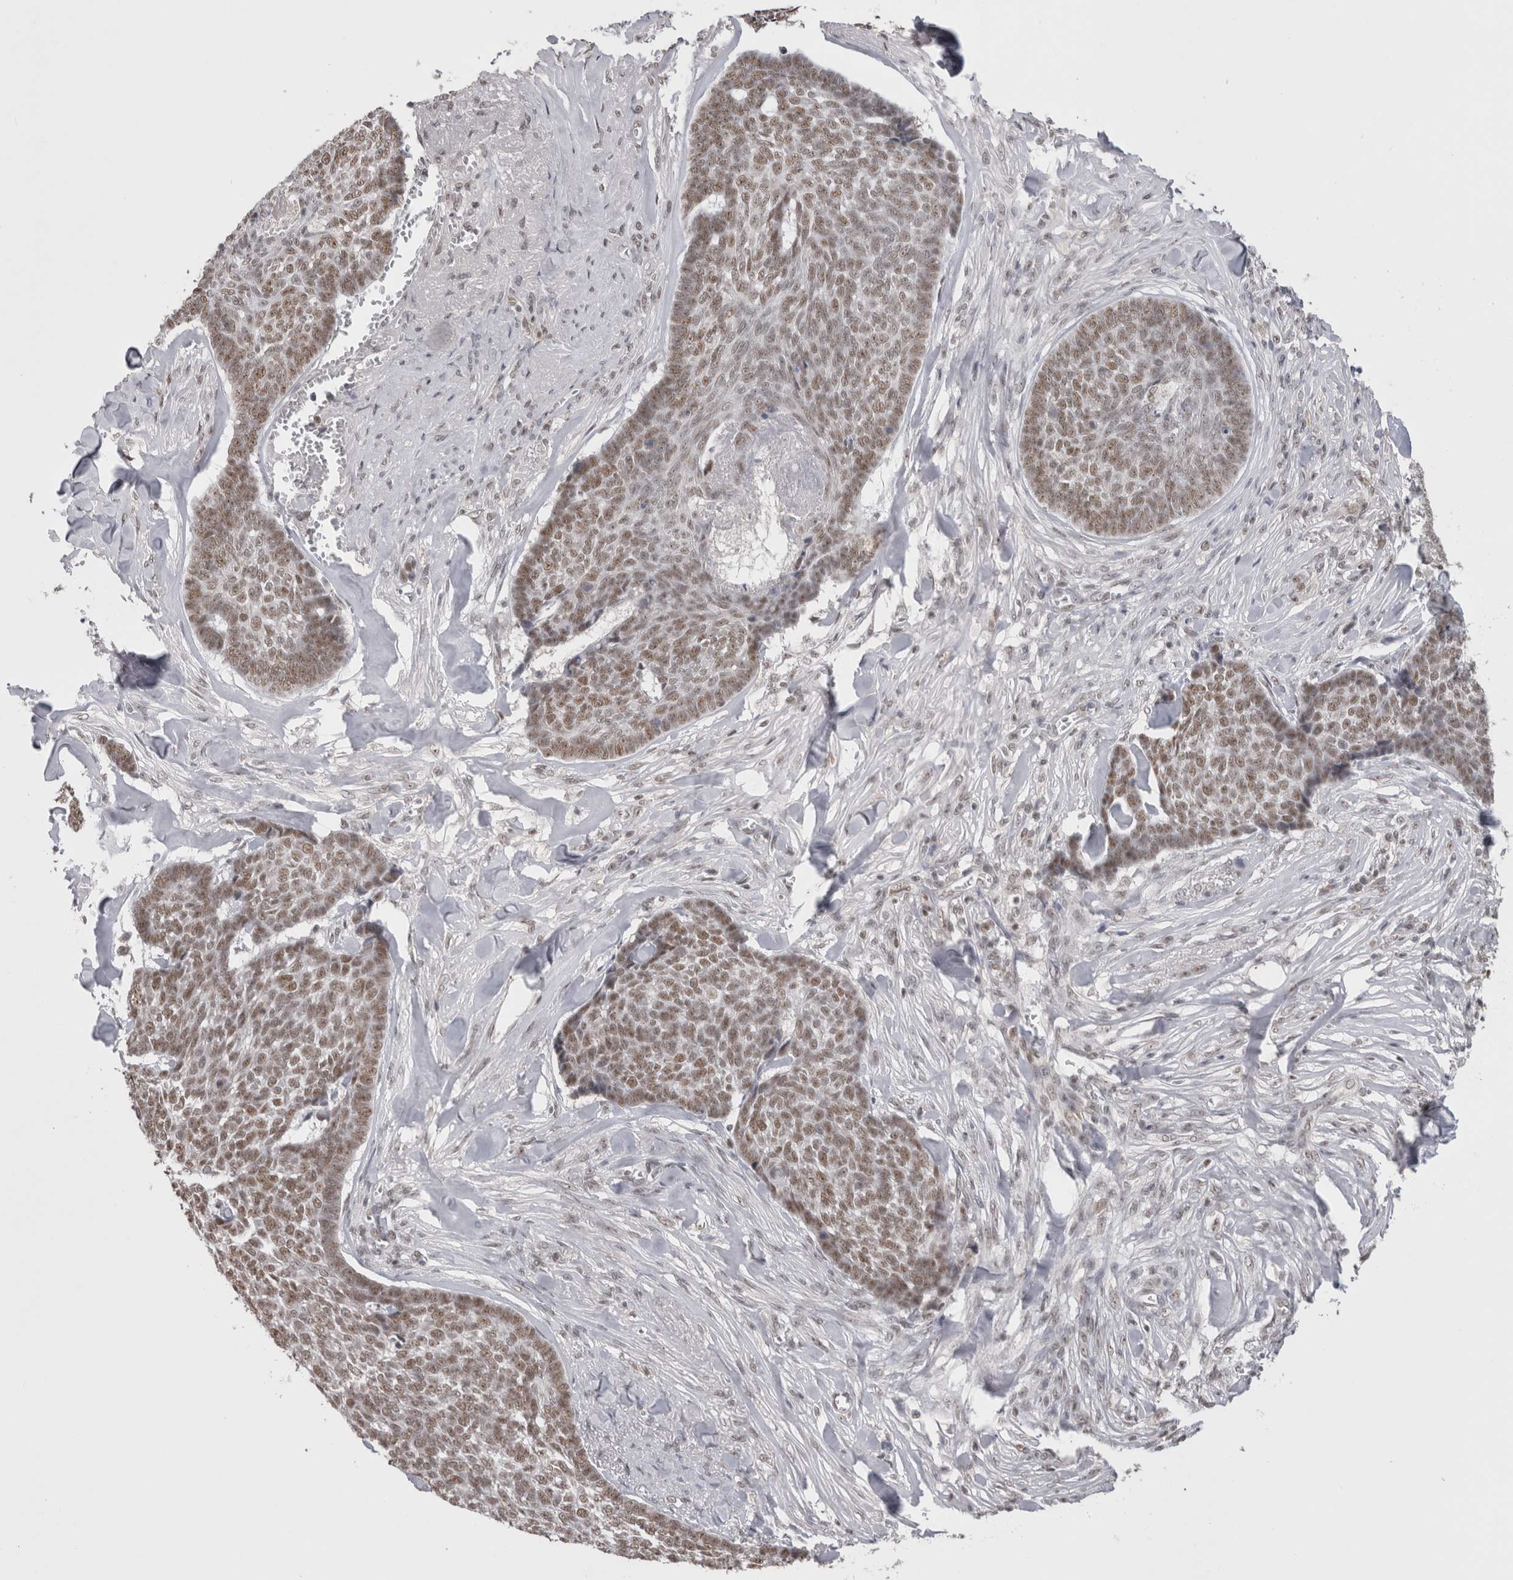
{"staining": {"intensity": "moderate", "quantity": ">75%", "location": "nuclear"}, "tissue": "skin cancer", "cell_type": "Tumor cells", "image_type": "cancer", "snomed": [{"axis": "morphology", "description": "Basal cell carcinoma"}, {"axis": "topography", "description": "Skin"}], "caption": "Human skin cancer (basal cell carcinoma) stained for a protein (brown) reveals moderate nuclear positive staining in about >75% of tumor cells.", "gene": "DAXX", "patient": {"sex": "male", "age": 84}}